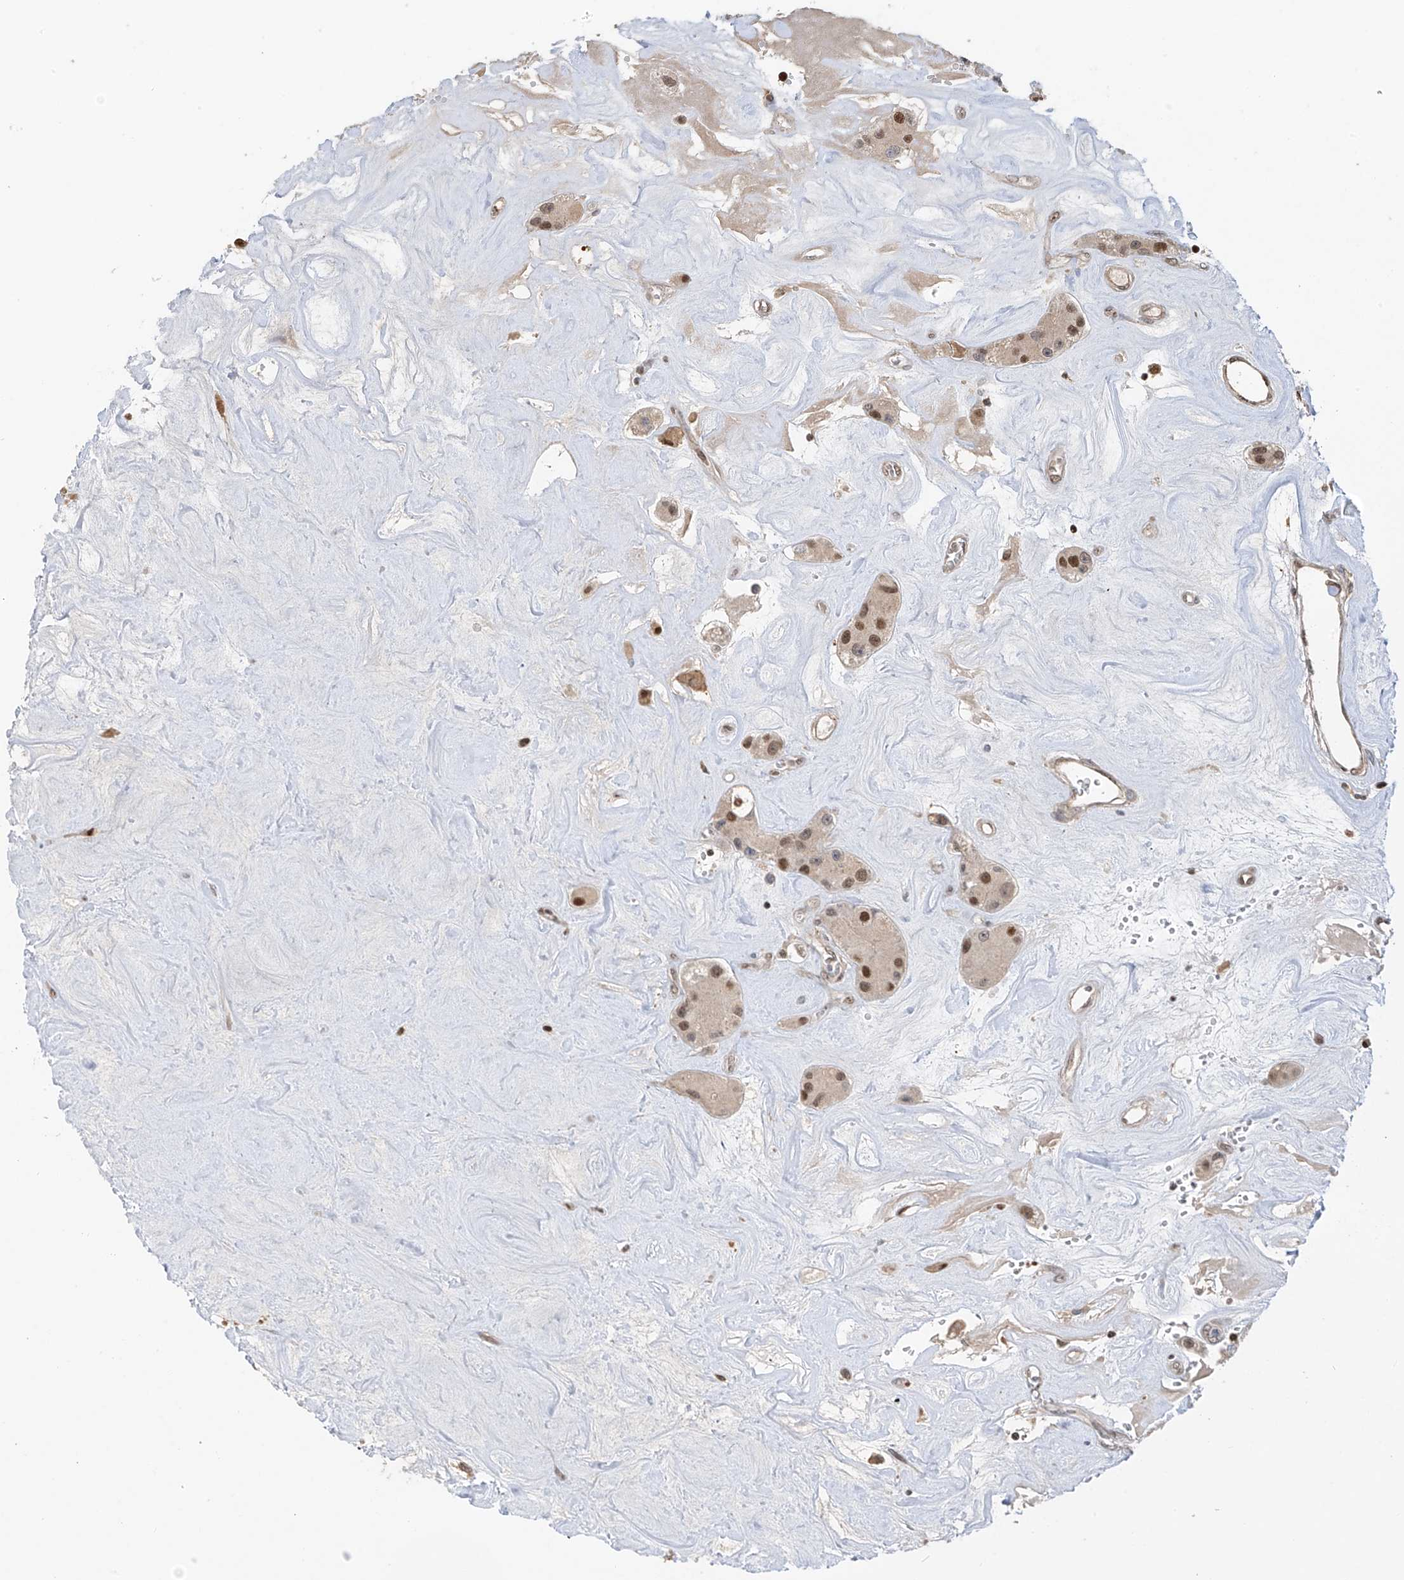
{"staining": {"intensity": "moderate", "quantity": ">75%", "location": "nuclear"}, "tissue": "carcinoid", "cell_type": "Tumor cells", "image_type": "cancer", "snomed": [{"axis": "morphology", "description": "Carcinoid, malignant, NOS"}, {"axis": "topography", "description": "Pancreas"}], "caption": "DAB (3,3'-diaminobenzidine) immunohistochemical staining of carcinoid reveals moderate nuclear protein staining in approximately >75% of tumor cells.", "gene": "PMM1", "patient": {"sex": "male", "age": 41}}